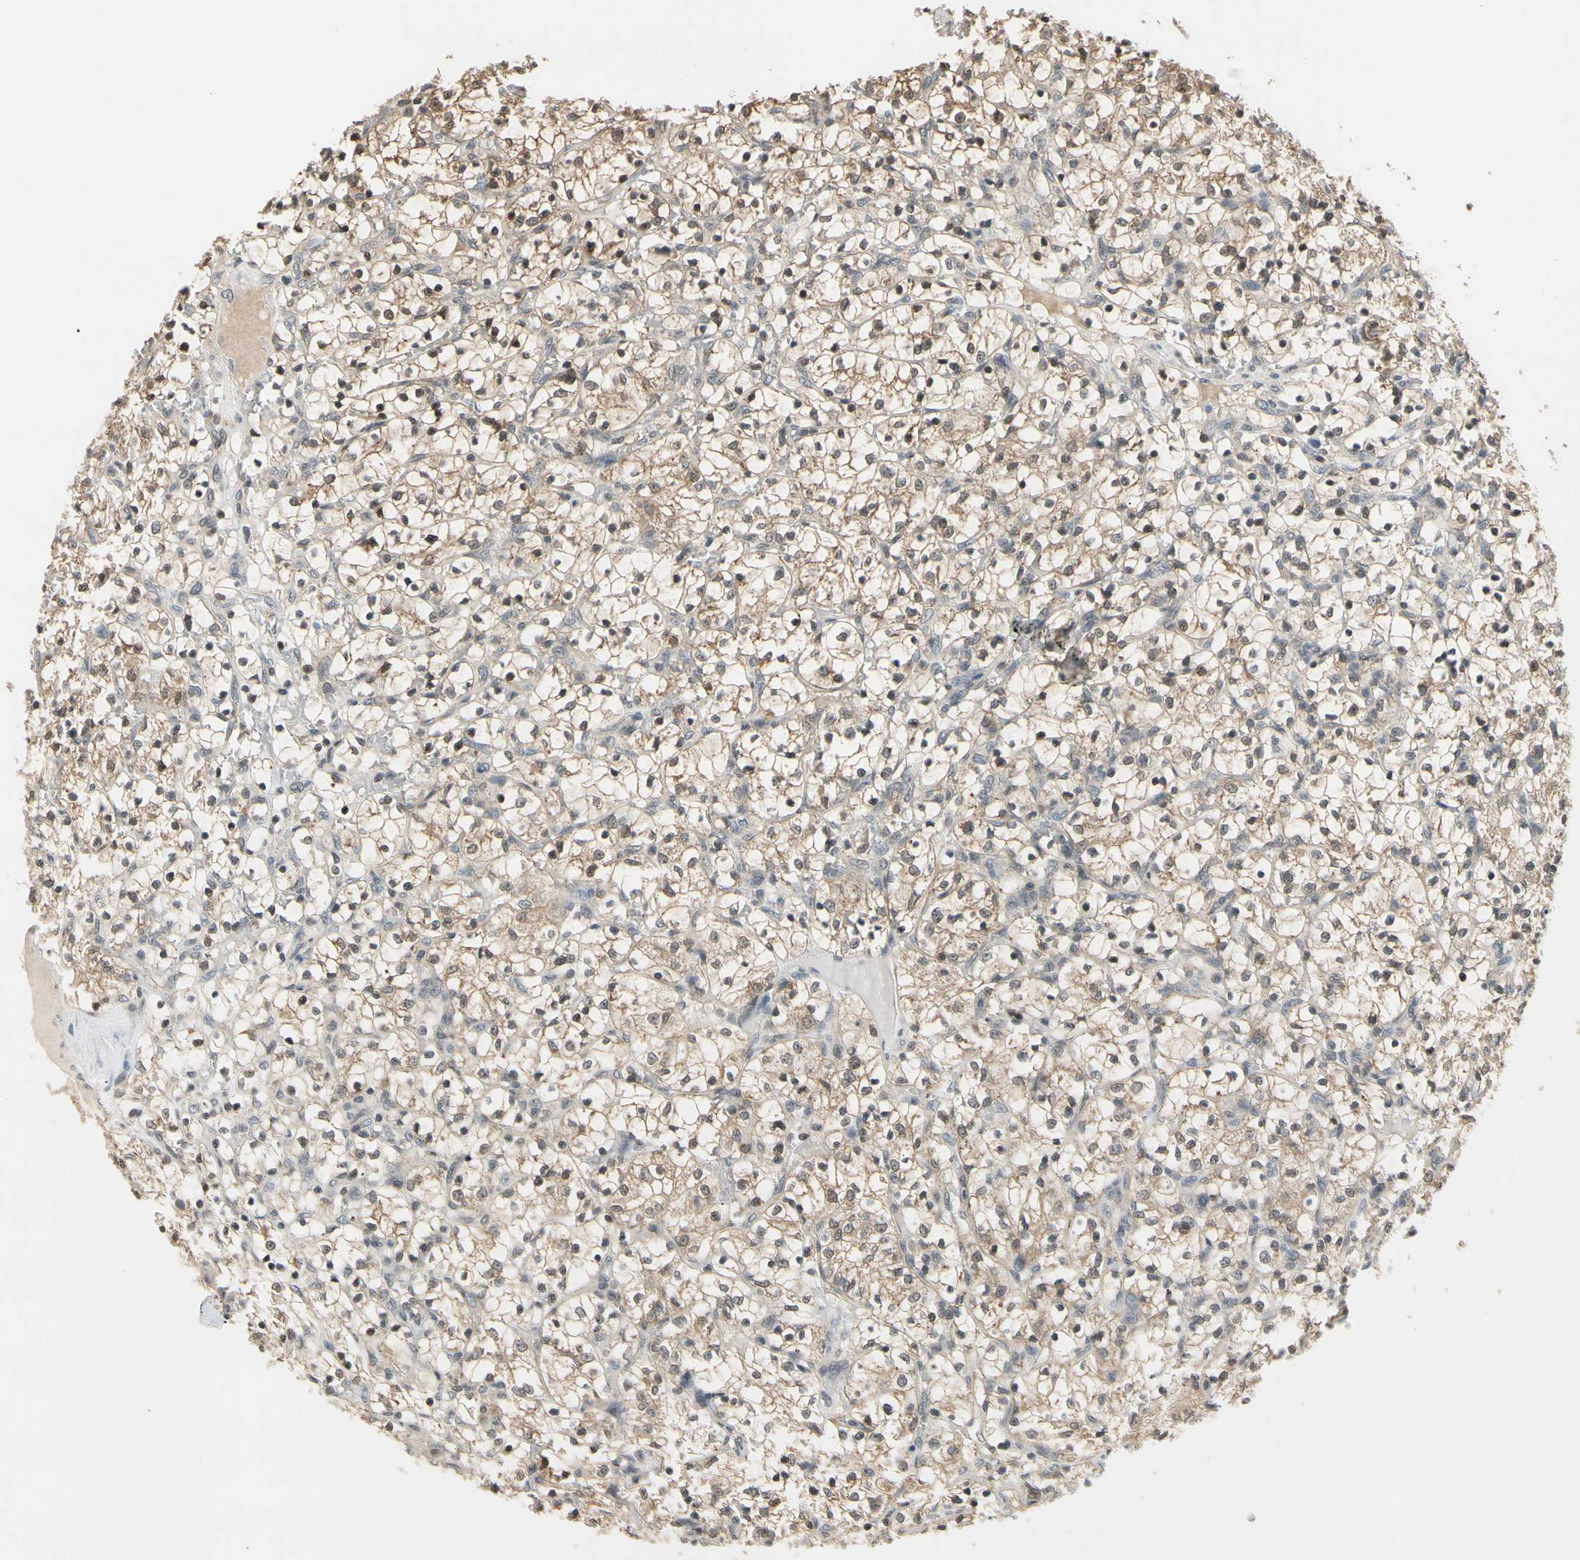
{"staining": {"intensity": "strong", "quantity": ">75%", "location": "cytoplasmic/membranous,nuclear"}, "tissue": "renal cancer", "cell_type": "Tumor cells", "image_type": "cancer", "snomed": [{"axis": "morphology", "description": "Adenocarcinoma, NOS"}, {"axis": "topography", "description": "Kidney"}], "caption": "This is a histology image of immunohistochemistry staining of renal cancer (adenocarcinoma), which shows strong expression in the cytoplasmic/membranous and nuclear of tumor cells.", "gene": "TAF12", "patient": {"sex": "female", "age": 69}}